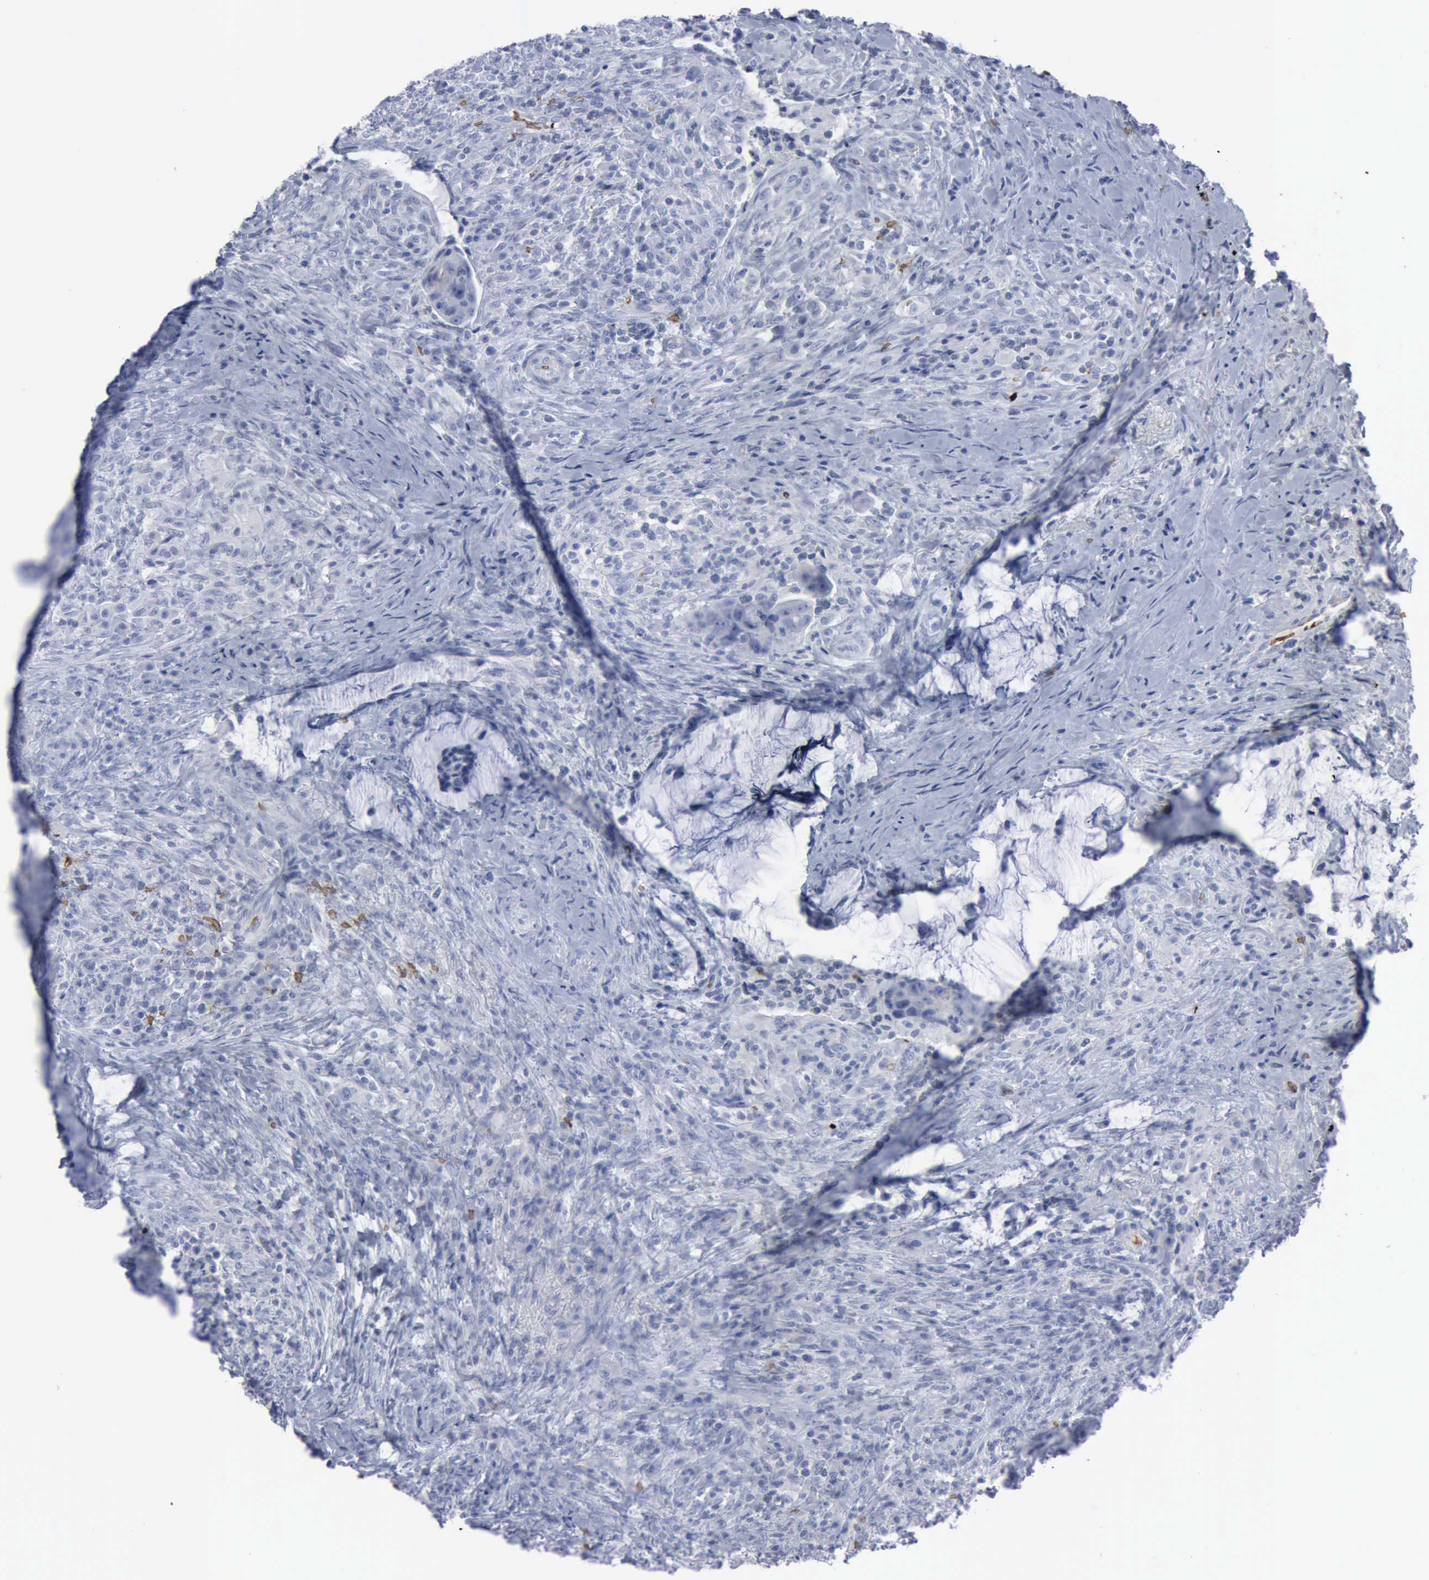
{"staining": {"intensity": "negative", "quantity": "none", "location": "none"}, "tissue": "colorectal cancer", "cell_type": "Tumor cells", "image_type": "cancer", "snomed": [{"axis": "morphology", "description": "Adenocarcinoma, NOS"}, {"axis": "topography", "description": "Rectum"}], "caption": "This is an immunohistochemistry (IHC) histopathology image of human colorectal cancer (adenocarcinoma). There is no expression in tumor cells.", "gene": "TGFB1", "patient": {"sex": "female", "age": 71}}